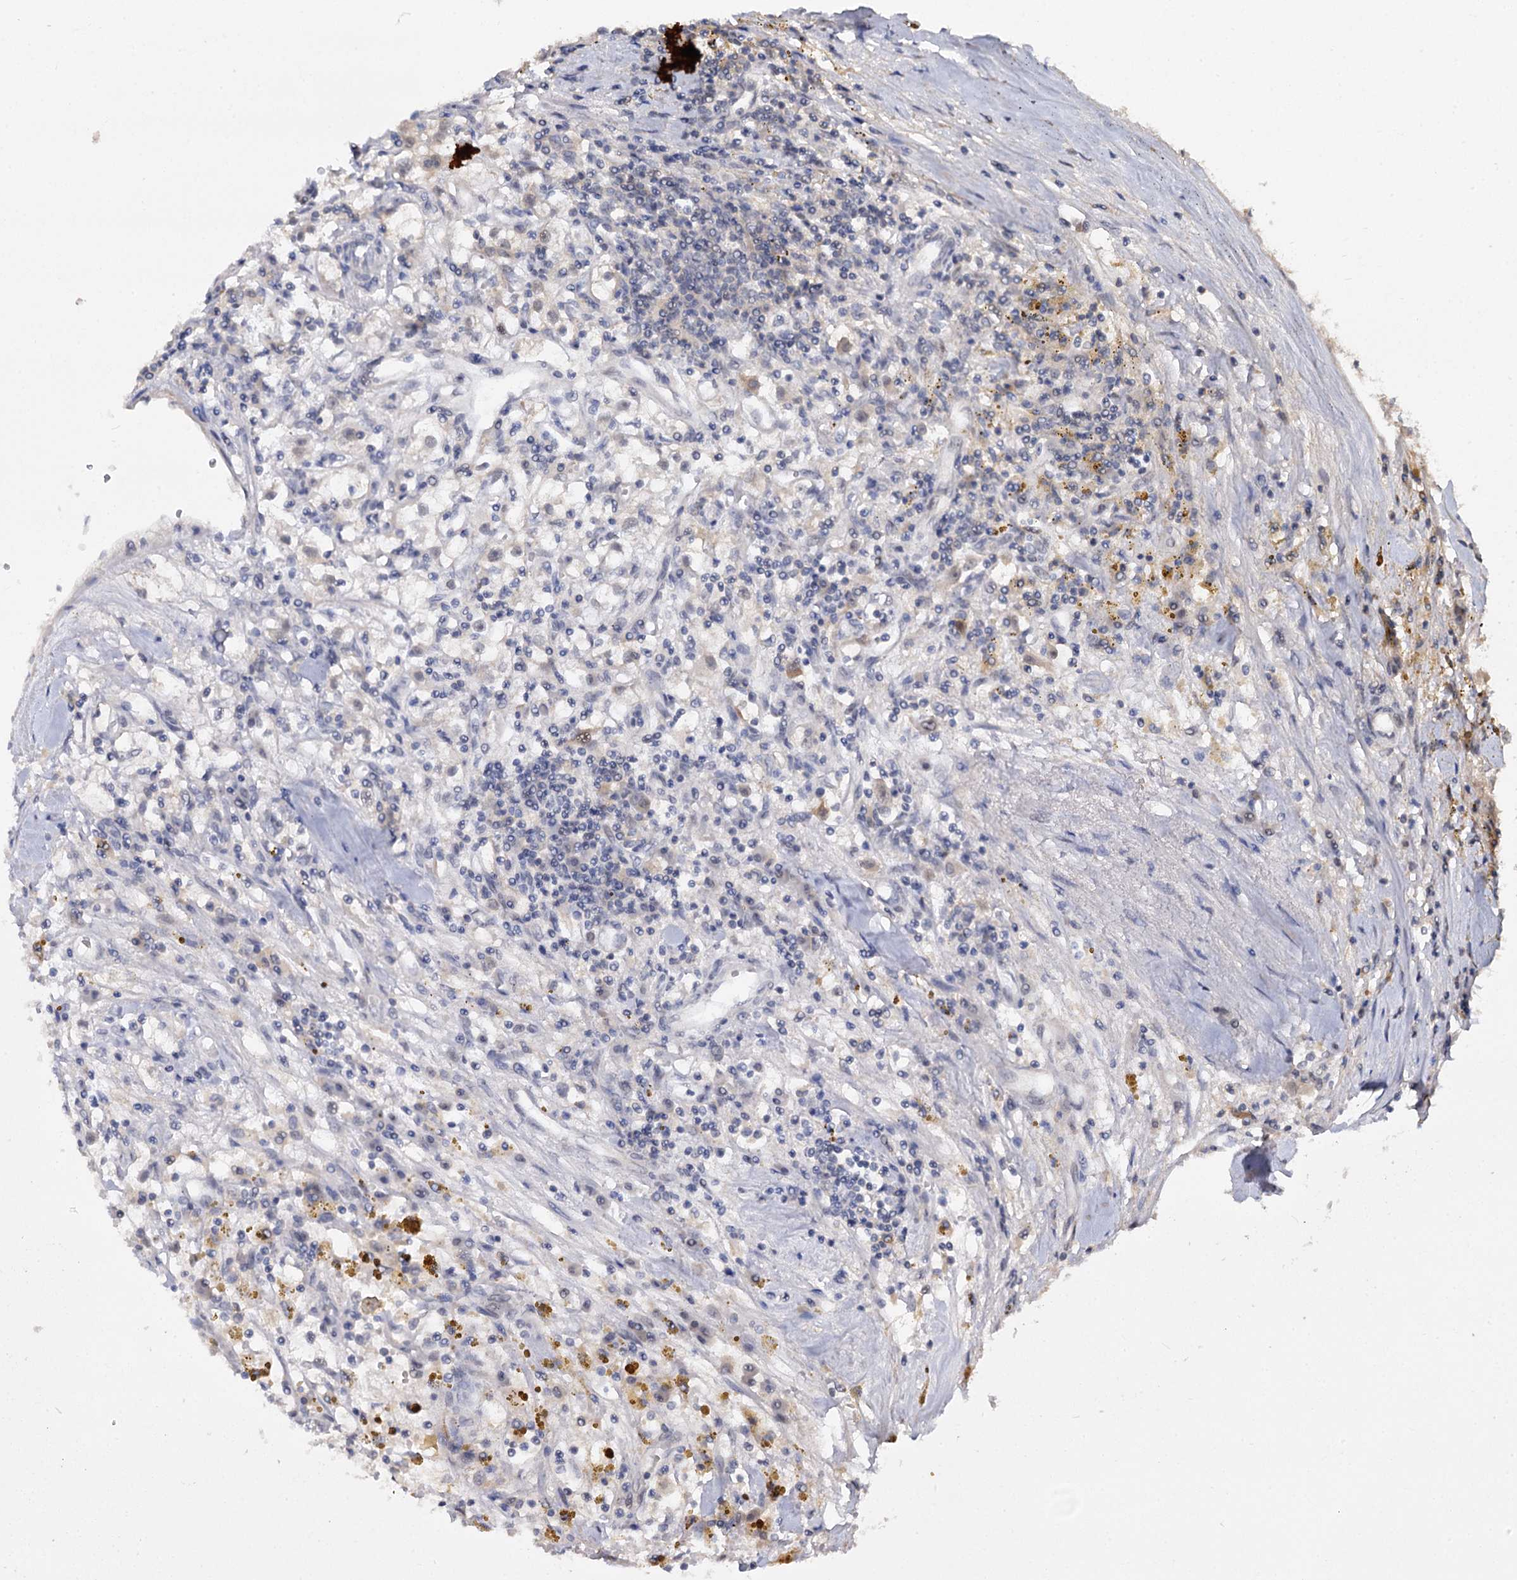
{"staining": {"intensity": "negative", "quantity": "none", "location": "none"}, "tissue": "renal cancer", "cell_type": "Tumor cells", "image_type": "cancer", "snomed": [{"axis": "morphology", "description": "Adenocarcinoma, NOS"}, {"axis": "topography", "description": "Kidney"}], "caption": "DAB immunohistochemical staining of renal adenocarcinoma shows no significant staining in tumor cells.", "gene": "NEK10", "patient": {"sex": "male", "age": 56}}